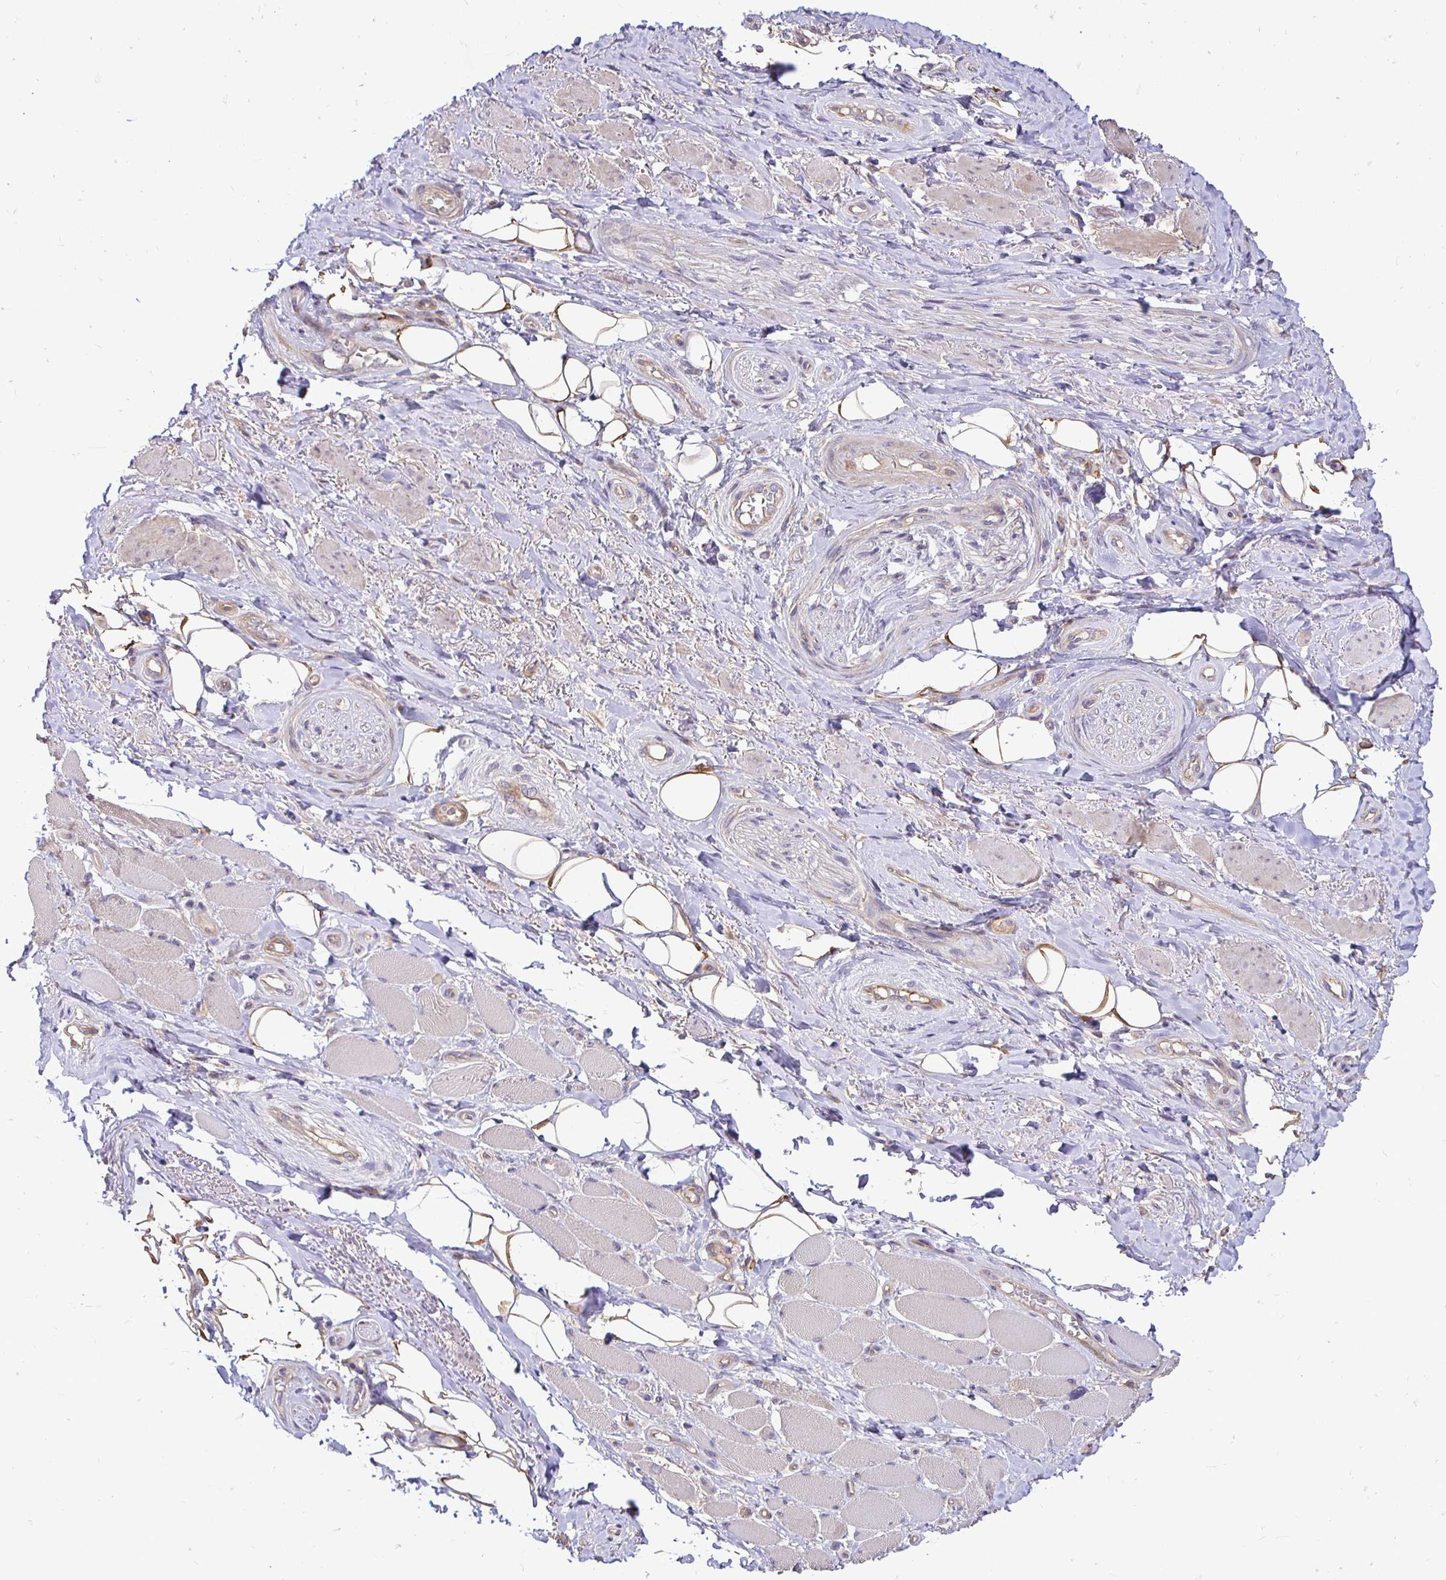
{"staining": {"intensity": "weak", "quantity": "25%-75%", "location": "cytoplasmic/membranous"}, "tissue": "adipose tissue", "cell_type": "Adipocytes", "image_type": "normal", "snomed": [{"axis": "morphology", "description": "Normal tissue, NOS"}, {"axis": "topography", "description": "Anal"}, {"axis": "topography", "description": "Peripheral nerve tissue"}], "caption": "Adipocytes display low levels of weak cytoplasmic/membranous expression in about 25%-75% of cells in normal human adipose tissue. The staining was performed using DAB (3,3'-diaminobenzidine), with brown indicating positive protein expression. Nuclei are stained blue with hematoxylin.", "gene": "SLC9A1", "patient": {"sex": "male", "age": 53}}